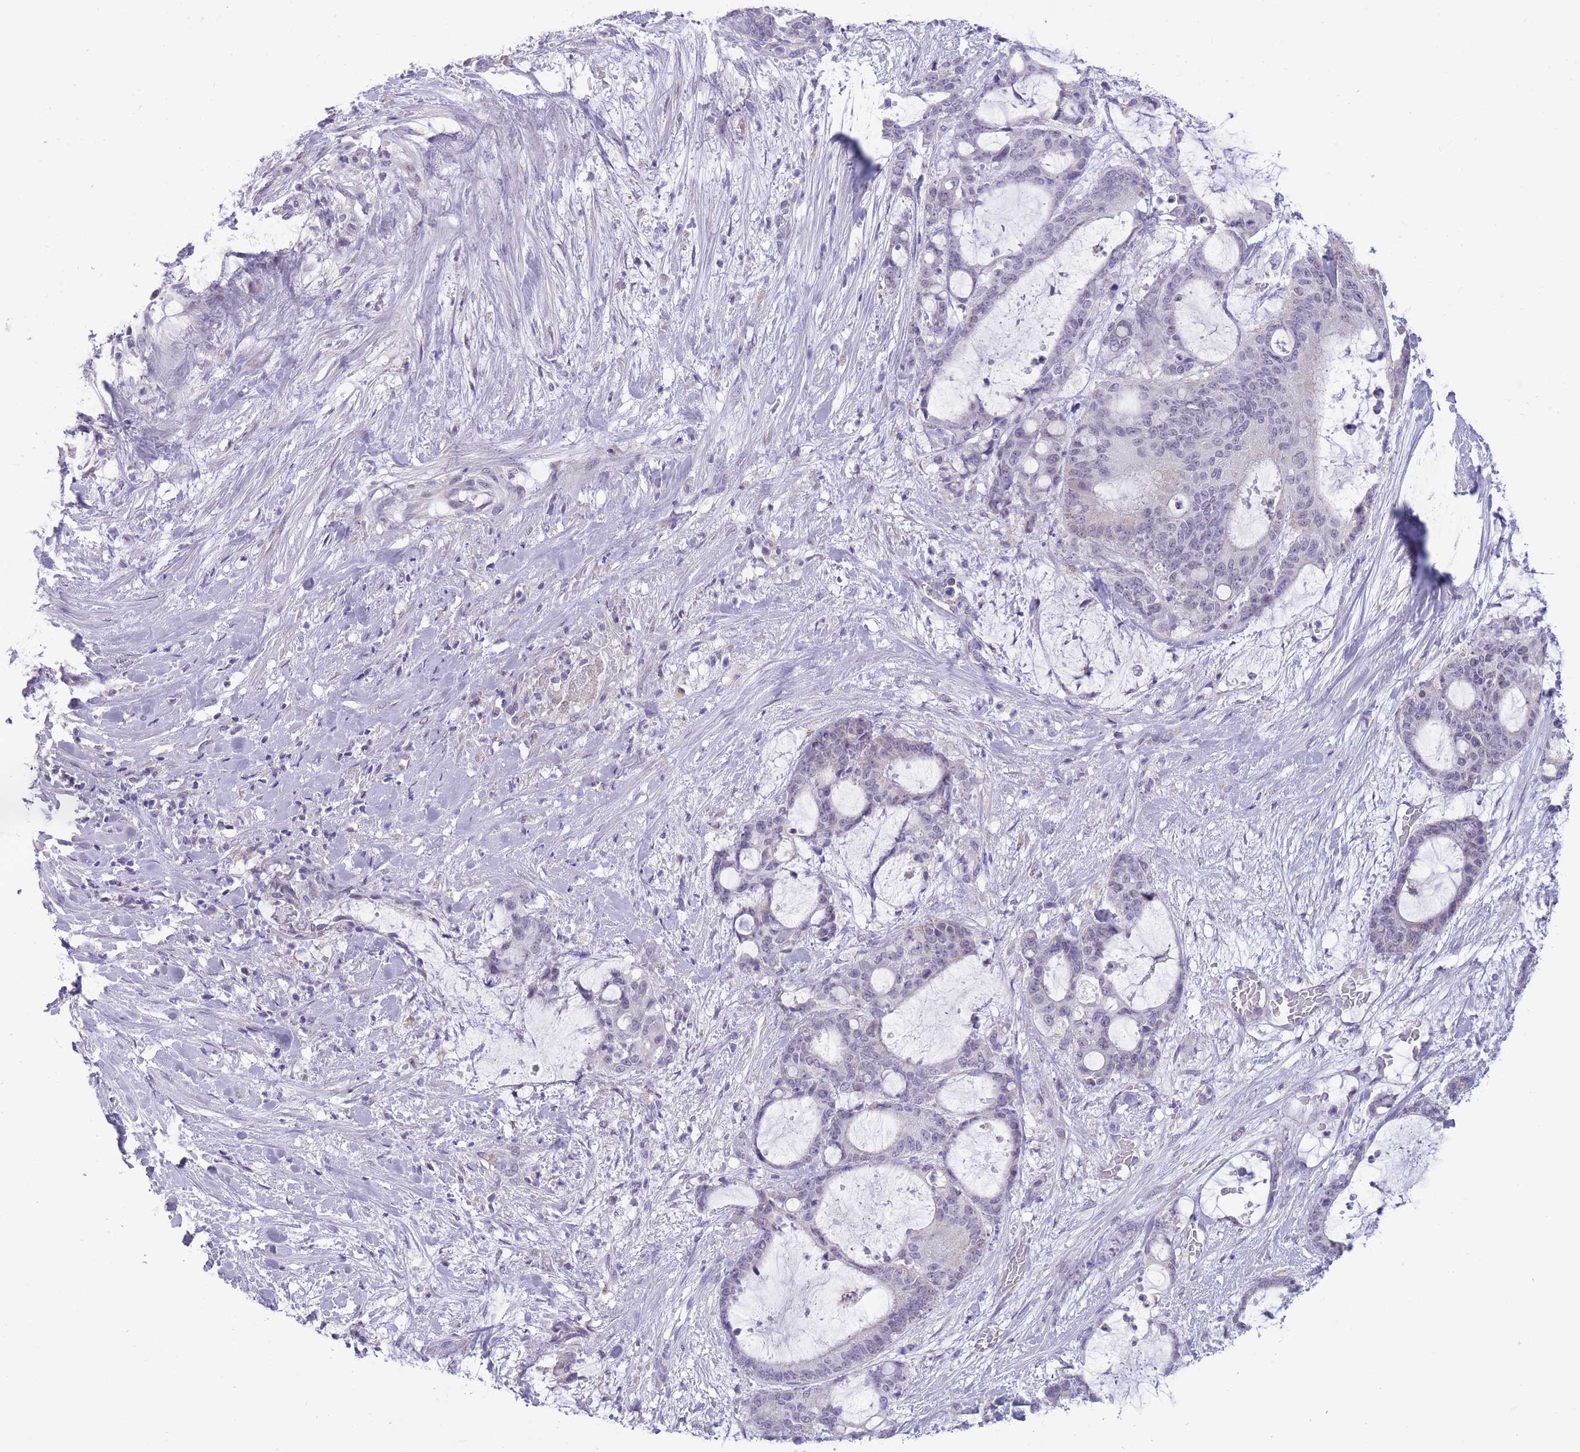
{"staining": {"intensity": "negative", "quantity": "none", "location": "none"}, "tissue": "liver cancer", "cell_type": "Tumor cells", "image_type": "cancer", "snomed": [{"axis": "morphology", "description": "Normal tissue, NOS"}, {"axis": "morphology", "description": "Cholangiocarcinoma"}, {"axis": "topography", "description": "Liver"}, {"axis": "topography", "description": "Peripheral nerve tissue"}], "caption": "Immunohistochemical staining of liver cancer (cholangiocarcinoma) displays no significant expression in tumor cells.", "gene": "ZBTB24", "patient": {"sex": "female", "age": 73}}